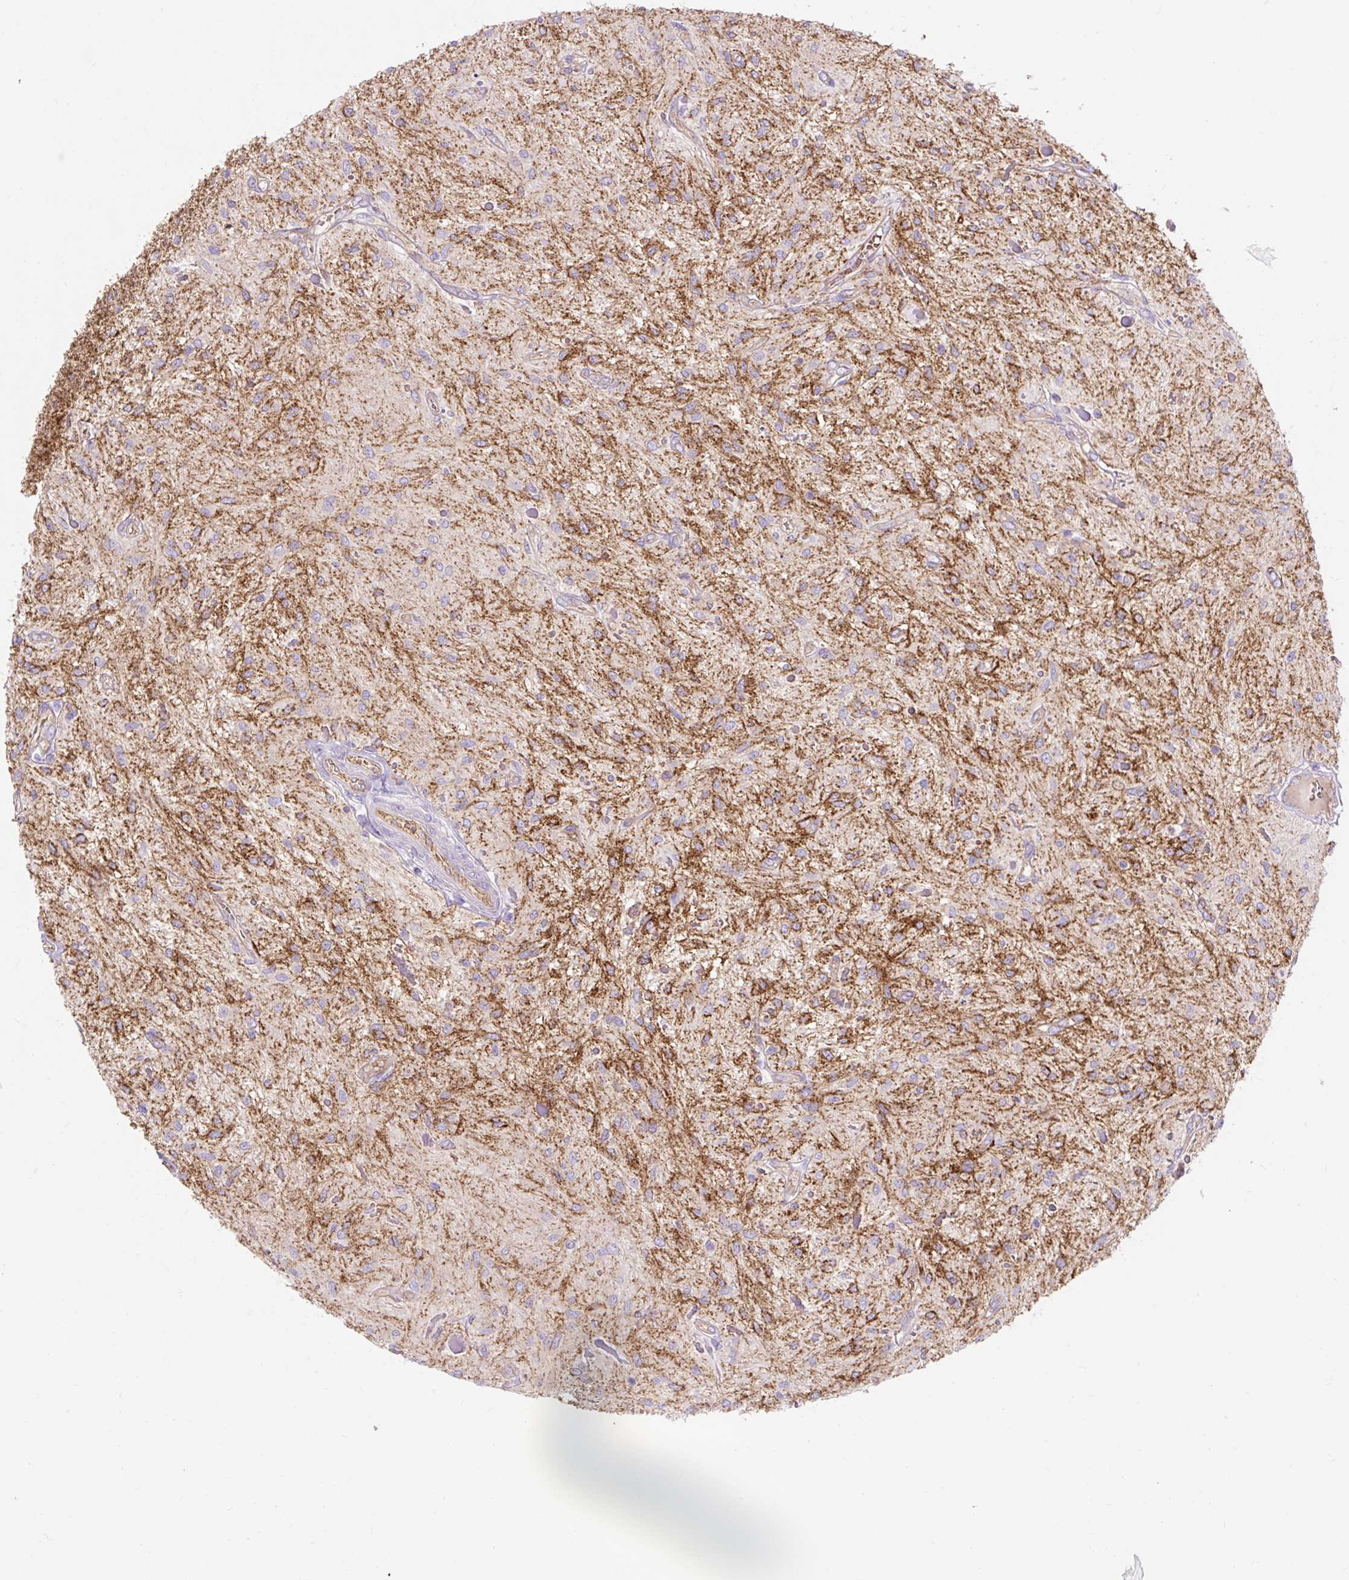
{"staining": {"intensity": "moderate", "quantity": ">75%", "location": "cytoplasmic/membranous"}, "tissue": "glioma", "cell_type": "Tumor cells", "image_type": "cancer", "snomed": [{"axis": "morphology", "description": "Glioma, malignant, Low grade"}, {"axis": "topography", "description": "Cerebellum"}], "caption": "This image reveals IHC staining of human low-grade glioma (malignant), with medium moderate cytoplasmic/membranous staining in about >75% of tumor cells.", "gene": "HIP1R", "patient": {"sex": "female", "age": 14}}